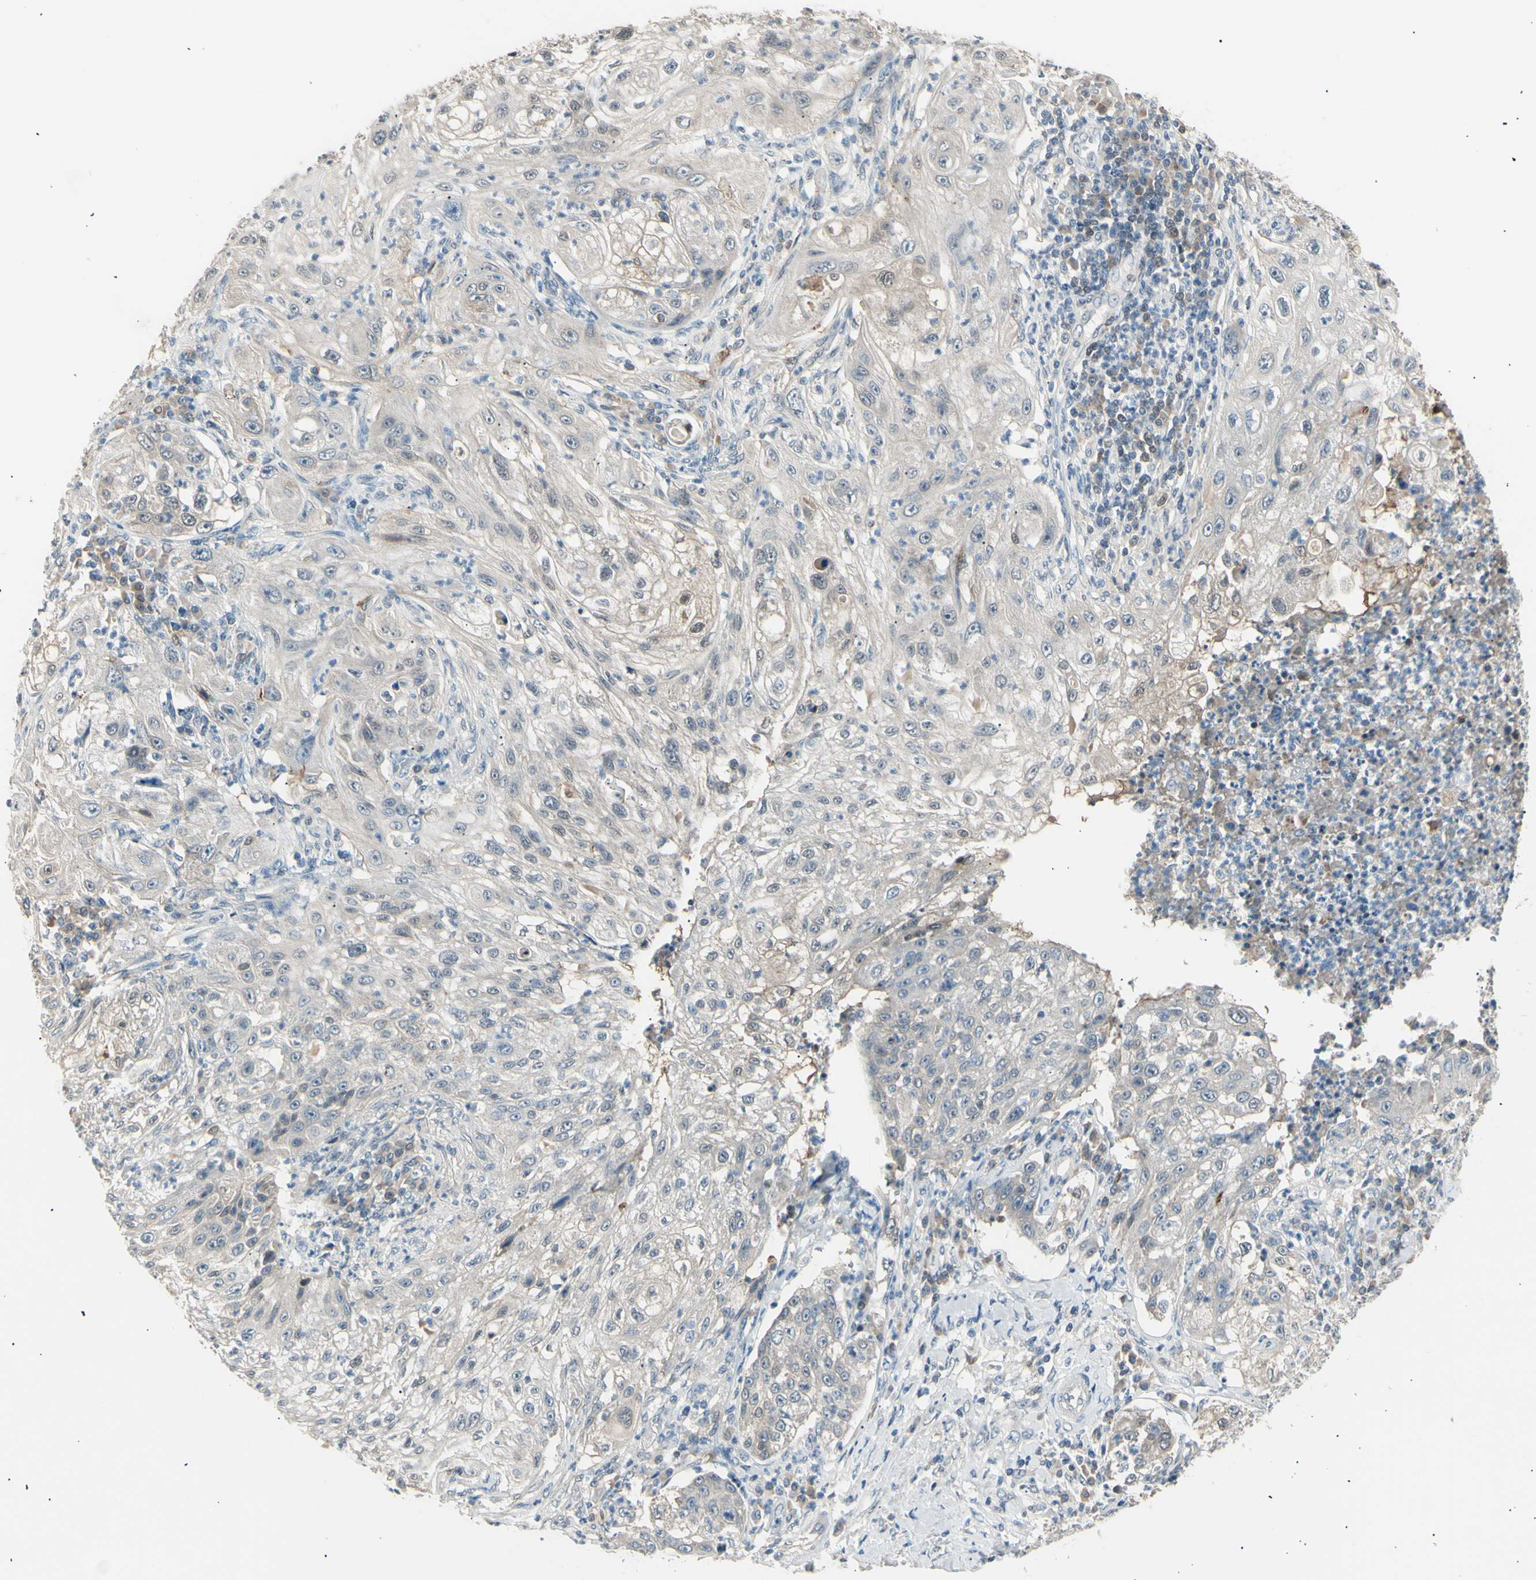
{"staining": {"intensity": "weak", "quantity": "25%-75%", "location": "cytoplasmic/membranous"}, "tissue": "lung cancer", "cell_type": "Tumor cells", "image_type": "cancer", "snomed": [{"axis": "morphology", "description": "Inflammation, NOS"}, {"axis": "morphology", "description": "Squamous cell carcinoma, NOS"}, {"axis": "topography", "description": "Lymph node"}, {"axis": "topography", "description": "Soft tissue"}, {"axis": "topography", "description": "Lung"}], "caption": "The image reveals immunohistochemical staining of lung cancer. There is weak cytoplasmic/membranous expression is appreciated in about 25%-75% of tumor cells.", "gene": "LHPP", "patient": {"sex": "male", "age": 66}}